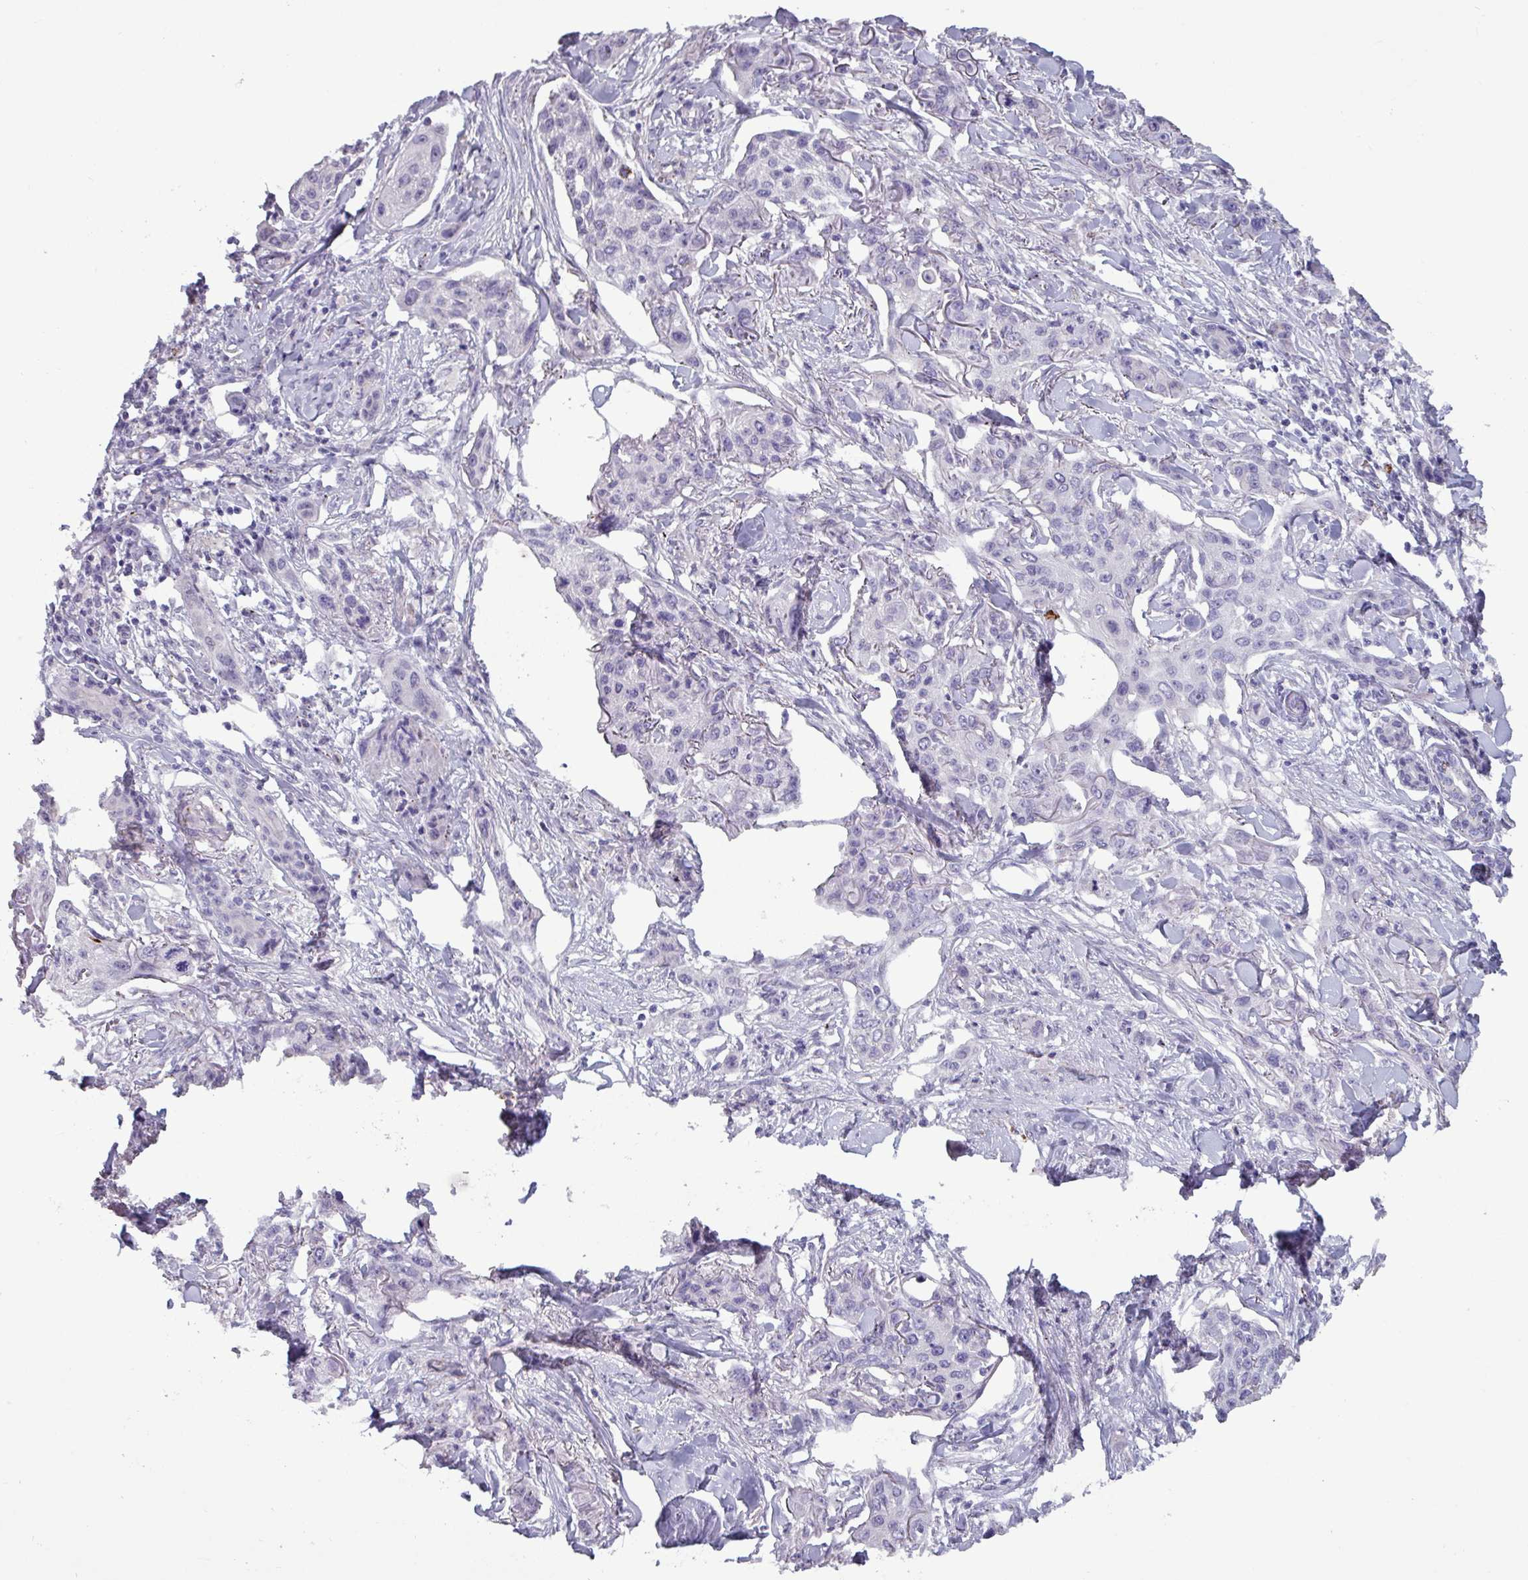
{"staining": {"intensity": "negative", "quantity": "none", "location": "none"}, "tissue": "skin cancer", "cell_type": "Tumor cells", "image_type": "cancer", "snomed": [{"axis": "morphology", "description": "Squamous cell carcinoma, NOS"}, {"axis": "topography", "description": "Skin"}], "caption": "IHC micrograph of human skin squamous cell carcinoma stained for a protein (brown), which demonstrates no staining in tumor cells.", "gene": "PLIN2", "patient": {"sex": "male", "age": 63}}